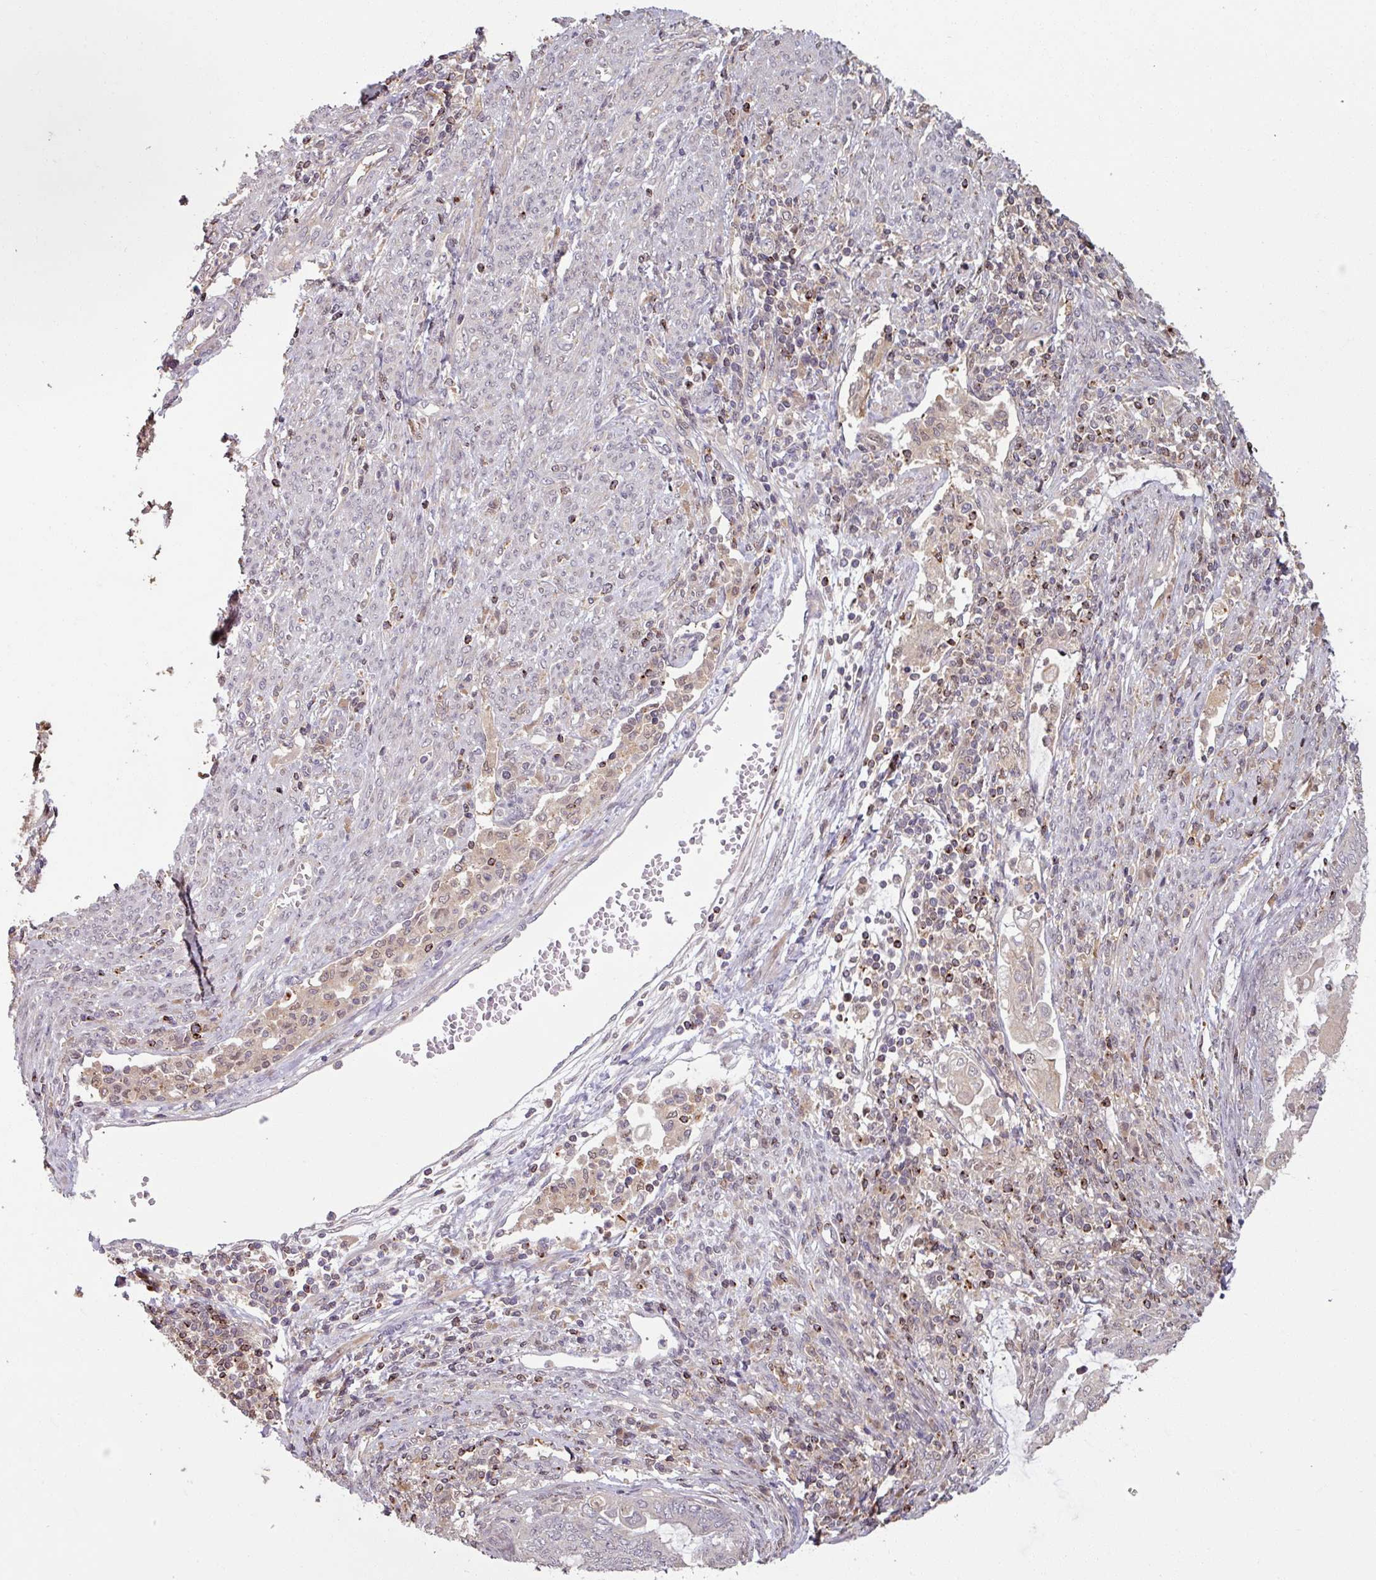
{"staining": {"intensity": "negative", "quantity": "none", "location": "none"}, "tissue": "endometrial cancer", "cell_type": "Tumor cells", "image_type": "cancer", "snomed": [{"axis": "morphology", "description": "Adenocarcinoma, NOS"}, {"axis": "topography", "description": "Uterus"}, {"axis": "topography", "description": "Endometrium"}], "caption": "High power microscopy histopathology image of an immunohistochemistry (IHC) micrograph of endometrial adenocarcinoma, revealing no significant expression in tumor cells. (DAB immunohistochemistry visualized using brightfield microscopy, high magnification).", "gene": "OR6B1", "patient": {"sex": "female", "age": 70}}